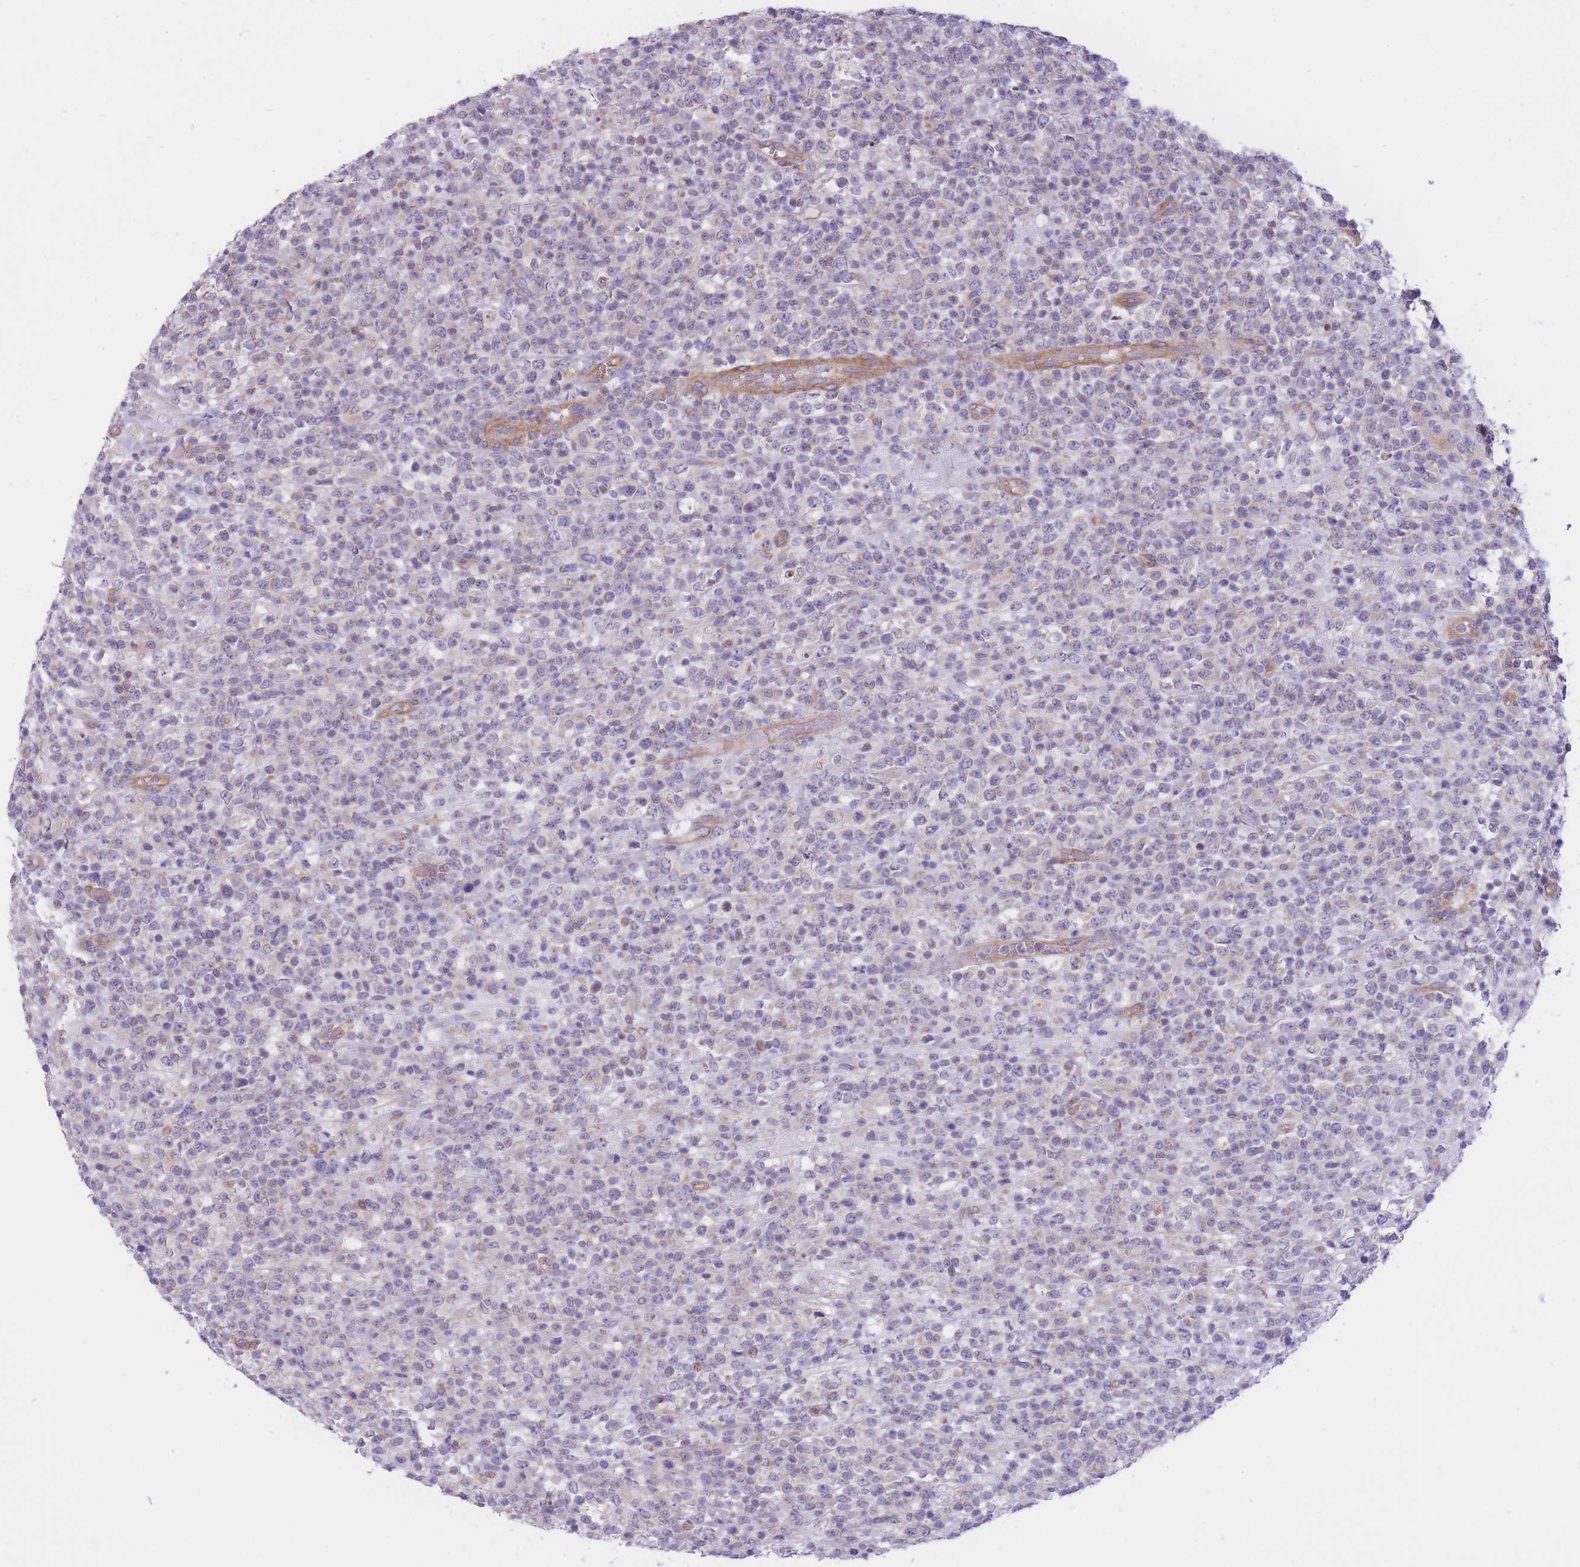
{"staining": {"intensity": "negative", "quantity": "none", "location": "none"}, "tissue": "lymphoma", "cell_type": "Tumor cells", "image_type": "cancer", "snomed": [{"axis": "morphology", "description": "Malignant lymphoma, non-Hodgkin's type, High grade"}, {"axis": "topography", "description": "Colon"}], "caption": "Tumor cells show no significant protein staining in lymphoma.", "gene": "SERPINB3", "patient": {"sex": "female", "age": 53}}